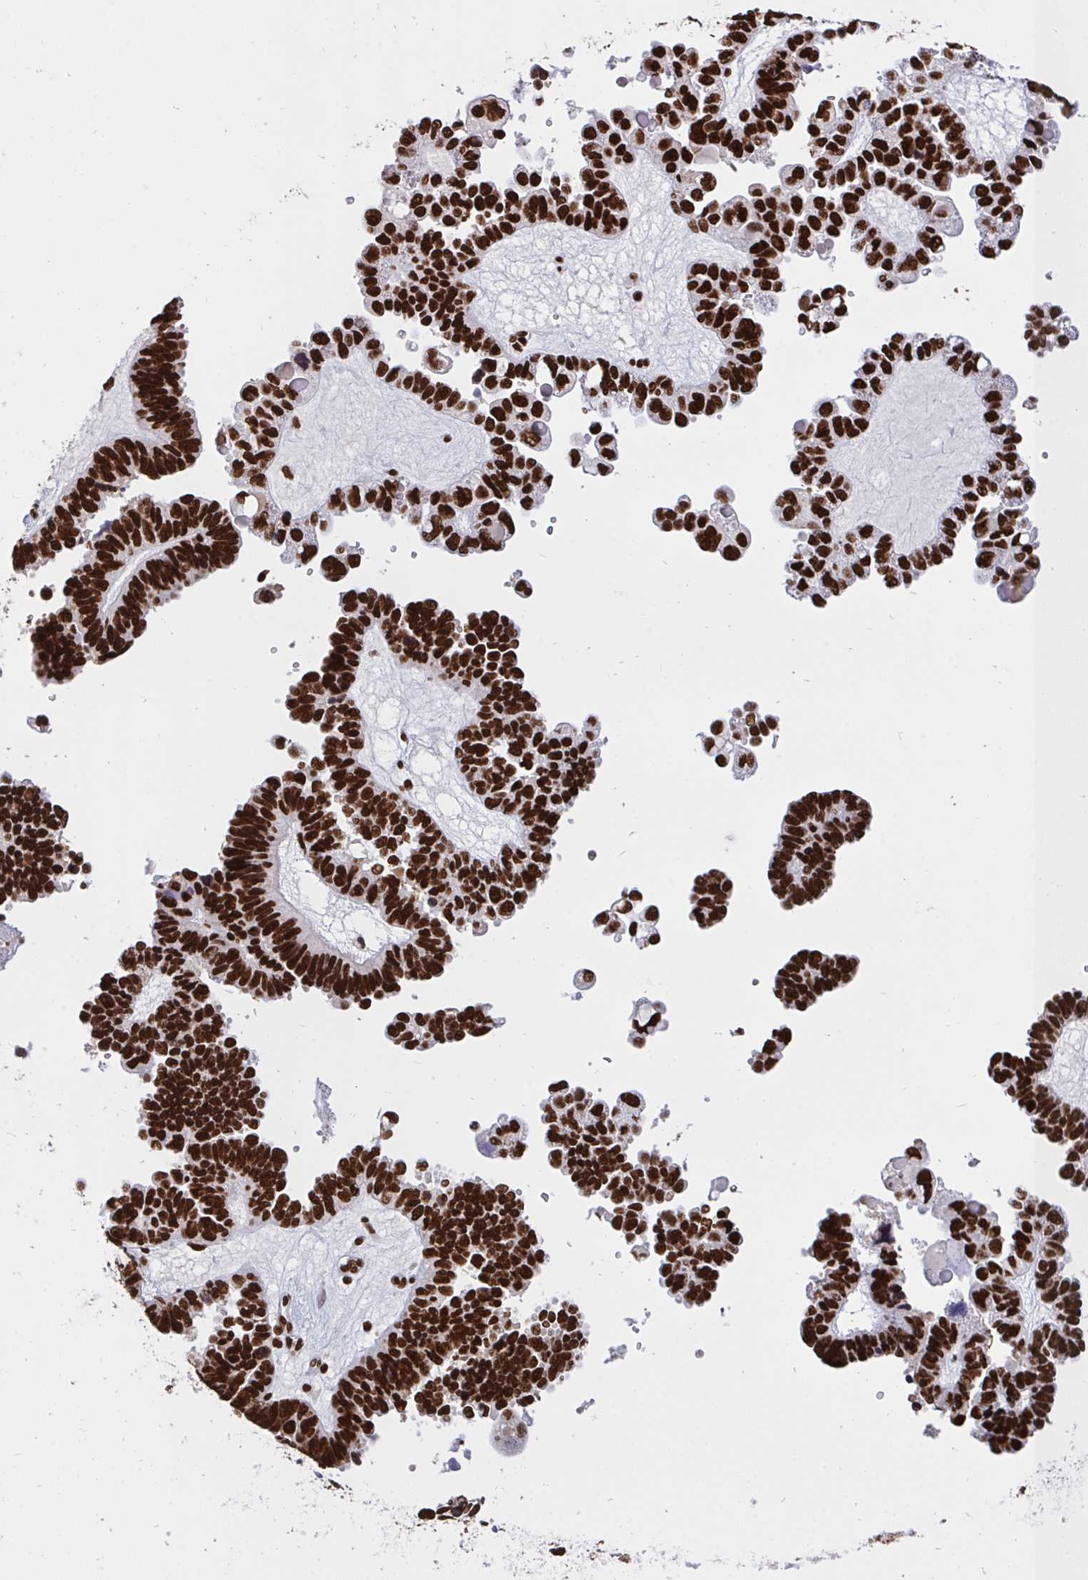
{"staining": {"intensity": "strong", "quantity": ">75%", "location": "nuclear"}, "tissue": "ovarian cancer", "cell_type": "Tumor cells", "image_type": "cancer", "snomed": [{"axis": "morphology", "description": "Cystadenocarcinoma, serous, NOS"}, {"axis": "topography", "description": "Ovary"}], "caption": "This histopathology image displays ovarian cancer stained with immunohistochemistry (IHC) to label a protein in brown. The nuclear of tumor cells show strong positivity for the protein. Nuclei are counter-stained blue.", "gene": "HNRNPL", "patient": {"sex": "female", "age": 51}}